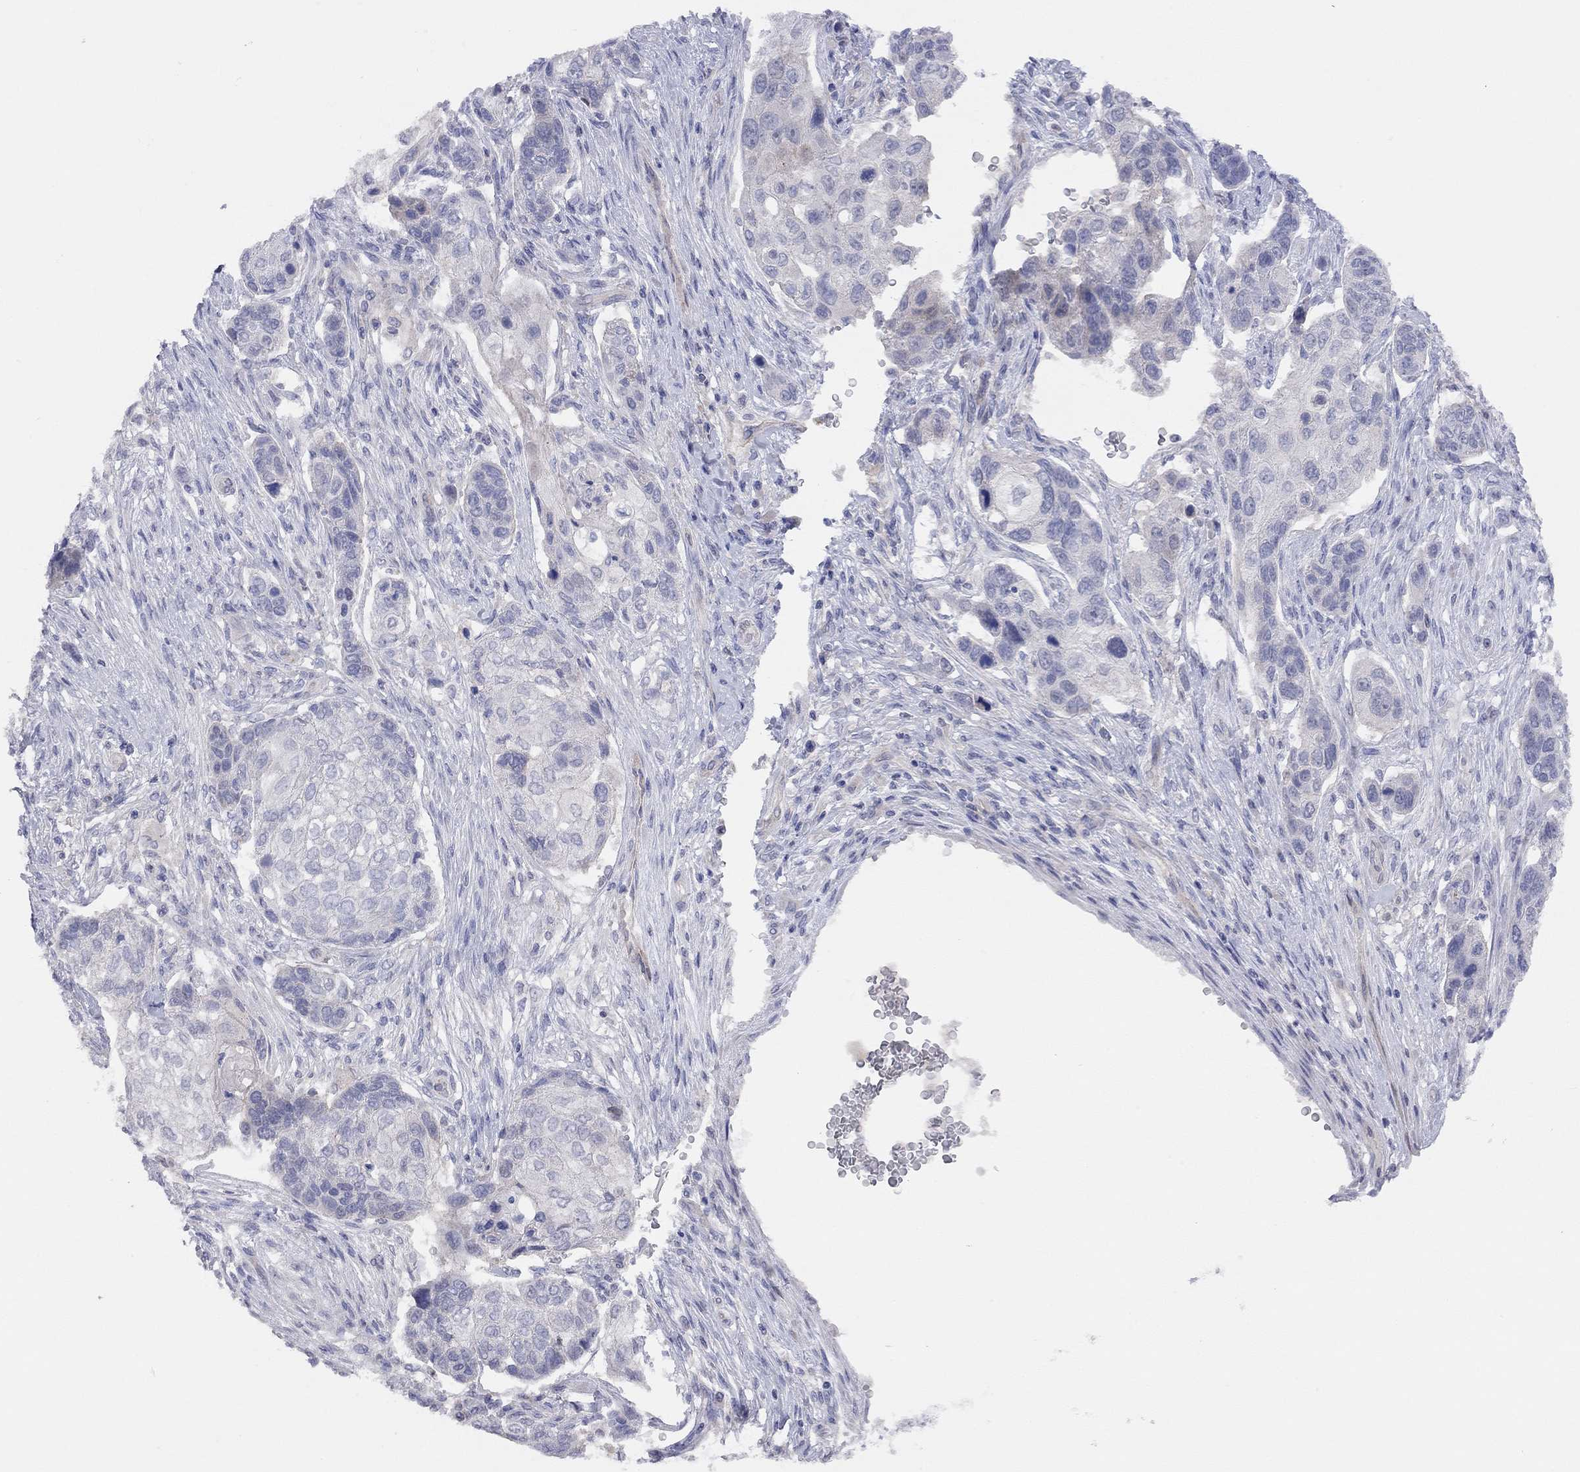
{"staining": {"intensity": "negative", "quantity": "none", "location": "none"}, "tissue": "lung cancer", "cell_type": "Tumor cells", "image_type": "cancer", "snomed": [{"axis": "morphology", "description": "Normal tissue, NOS"}, {"axis": "morphology", "description": "Squamous cell carcinoma, NOS"}, {"axis": "topography", "description": "Bronchus"}, {"axis": "topography", "description": "Lung"}], "caption": "Squamous cell carcinoma (lung) stained for a protein using IHC shows no expression tumor cells.", "gene": "KCNB1", "patient": {"sex": "male", "age": 69}}